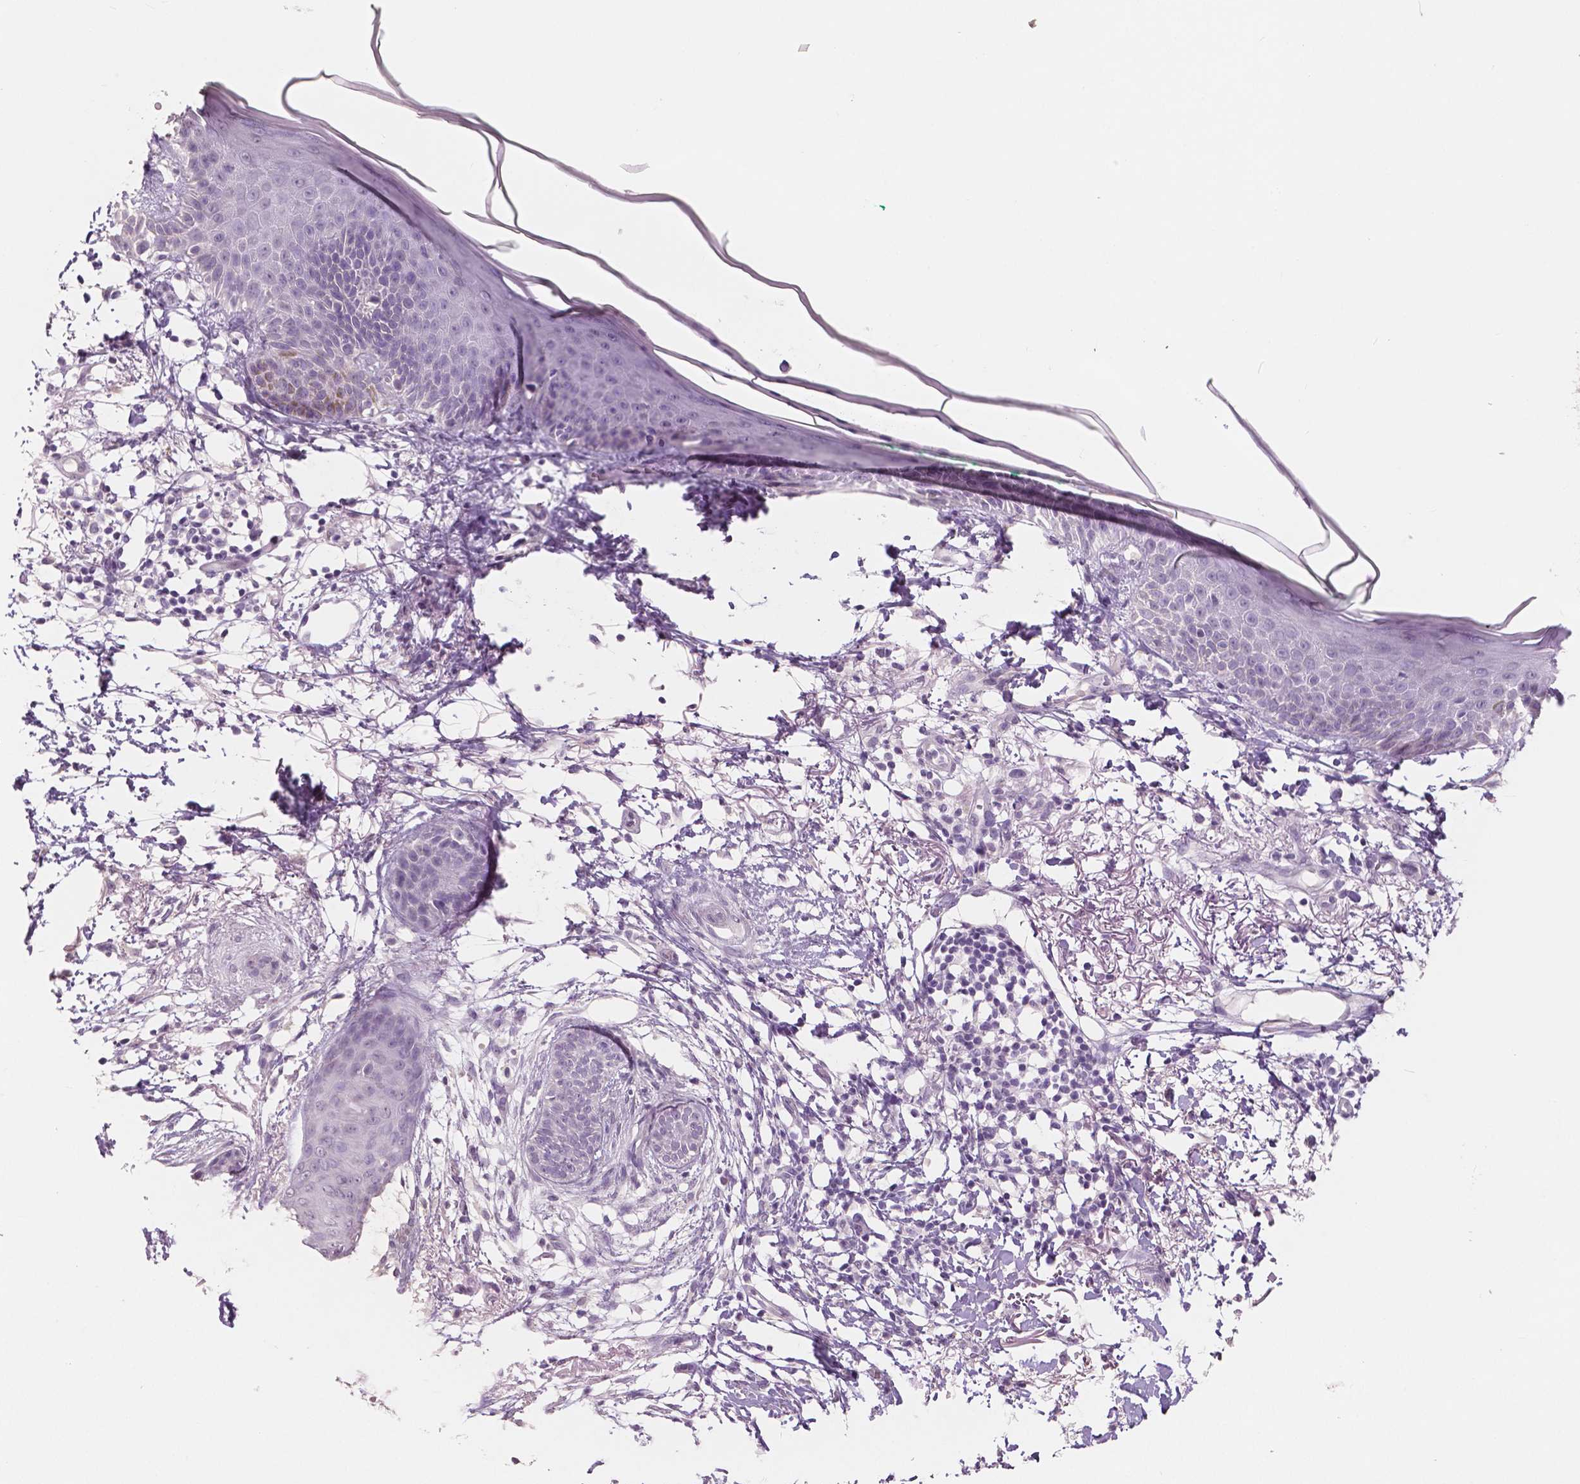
{"staining": {"intensity": "negative", "quantity": "none", "location": "none"}, "tissue": "skin cancer", "cell_type": "Tumor cells", "image_type": "cancer", "snomed": [{"axis": "morphology", "description": "Normal tissue, NOS"}, {"axis": "morphology", "description": "Basal cell carcinoma"}, {"axis": "topography", "description": "Skin"}], "caption": "There is no significant positivity in tumor cells of skin cancer. (DAB IHC visualized using brightfield microscopy, high magnification).", "gene": "NECAB1", "patient": {"sex": "male", "age": 84}}